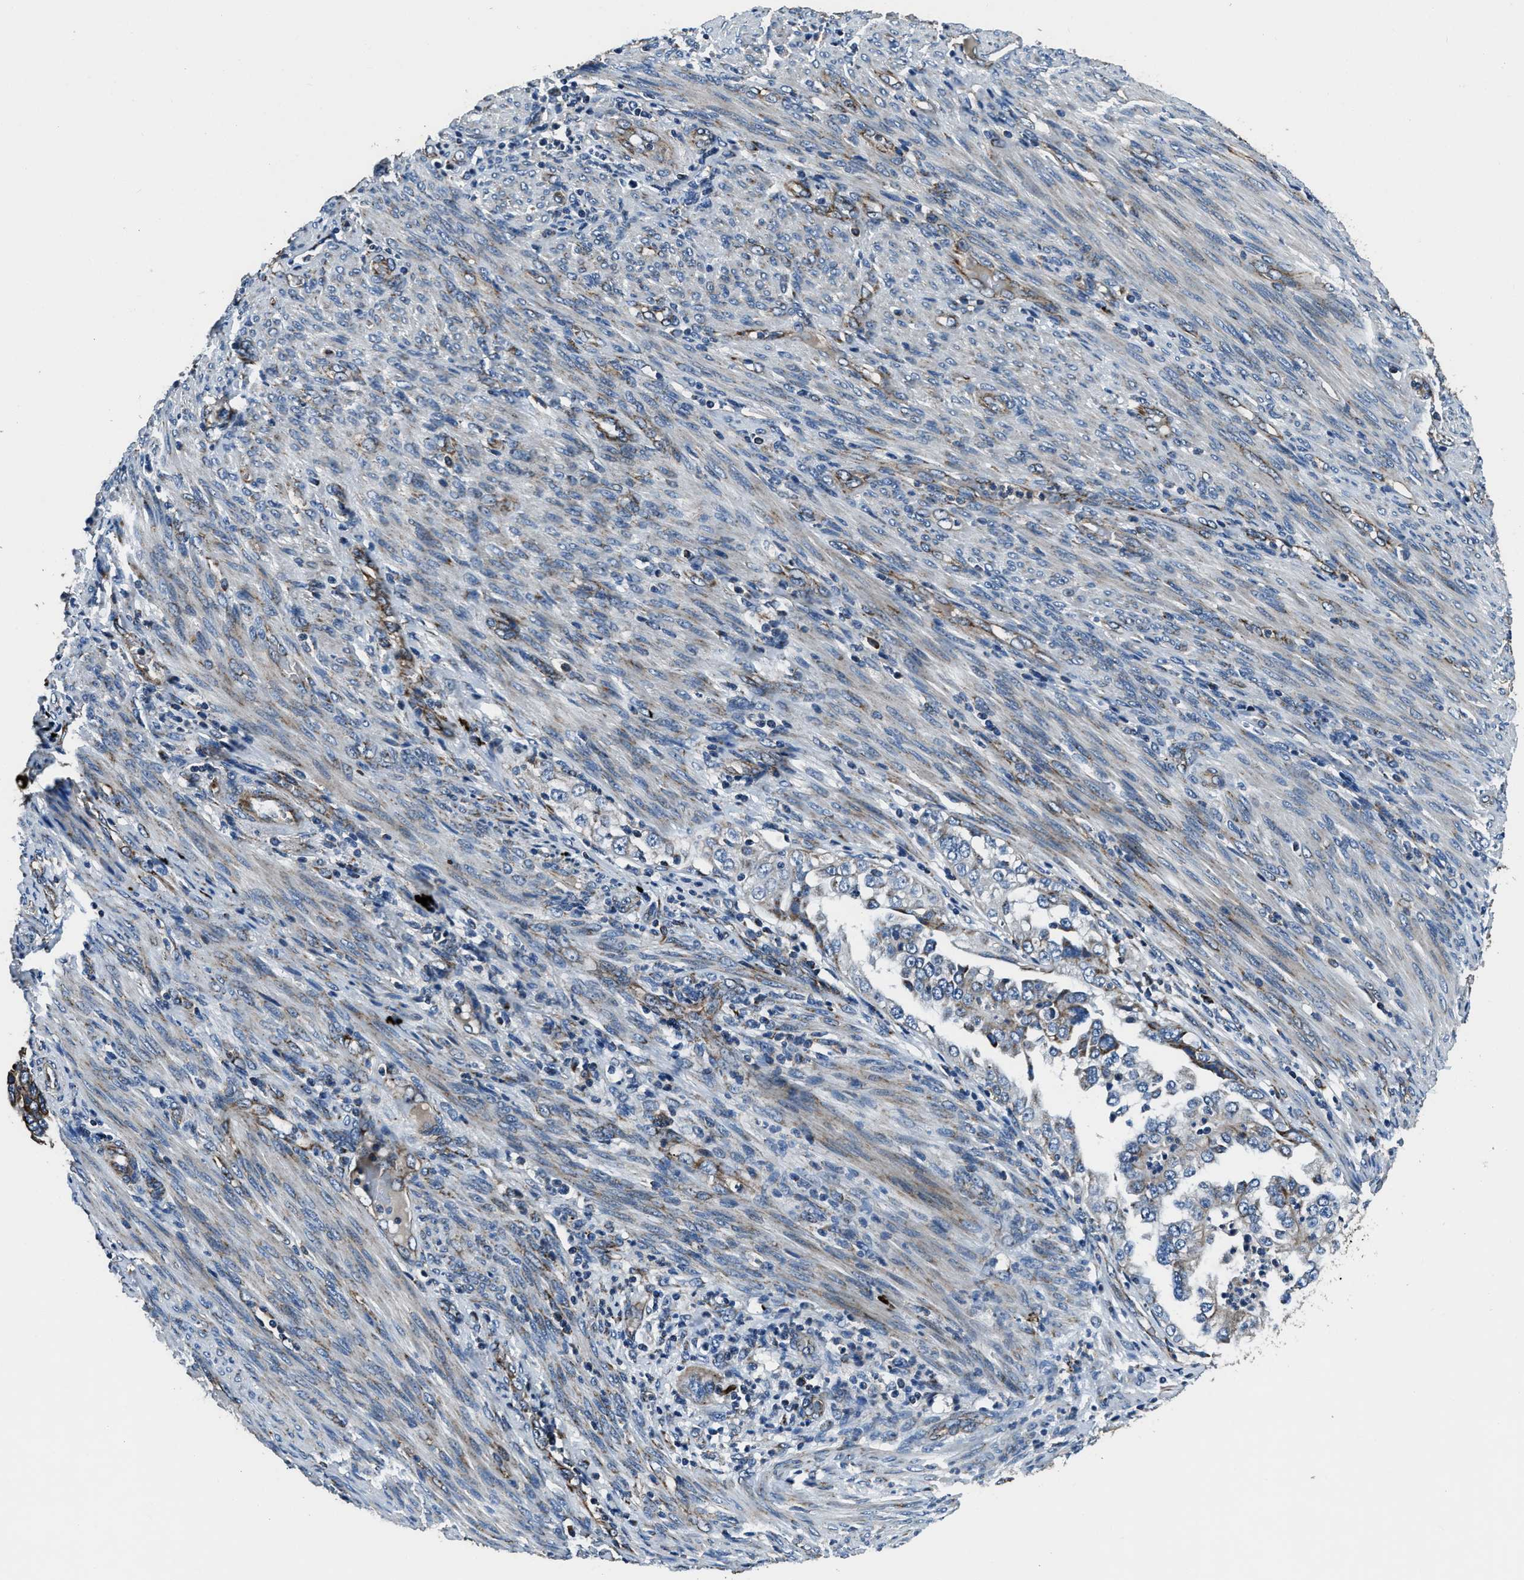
{"staining": {"intensity": "moderate", "quantity": "<25%", "location": "cytoplasmic/membranous"}, "tissue": "endometrial cancer", "cell_type": "Tumor cells", "image_type": "cancer", "snomed": [{"axis": "morphology", "description": "Adenocarcinoma, NOS"}, {"axis": "topography", "description": "Endometrium"}], "caption": "An image of endometrial cancer stained for a protein exhibits moderate cytoplasmic/membranous brown staining in tumor cells. Using DAB (3,3'-diaminobenzidine) (brown) and hematoxylin (blue) stains, captured at high magnification using brightfield microscopy.", "gene": "OGDH", "patient": {"sex": "female", "age": 85}}